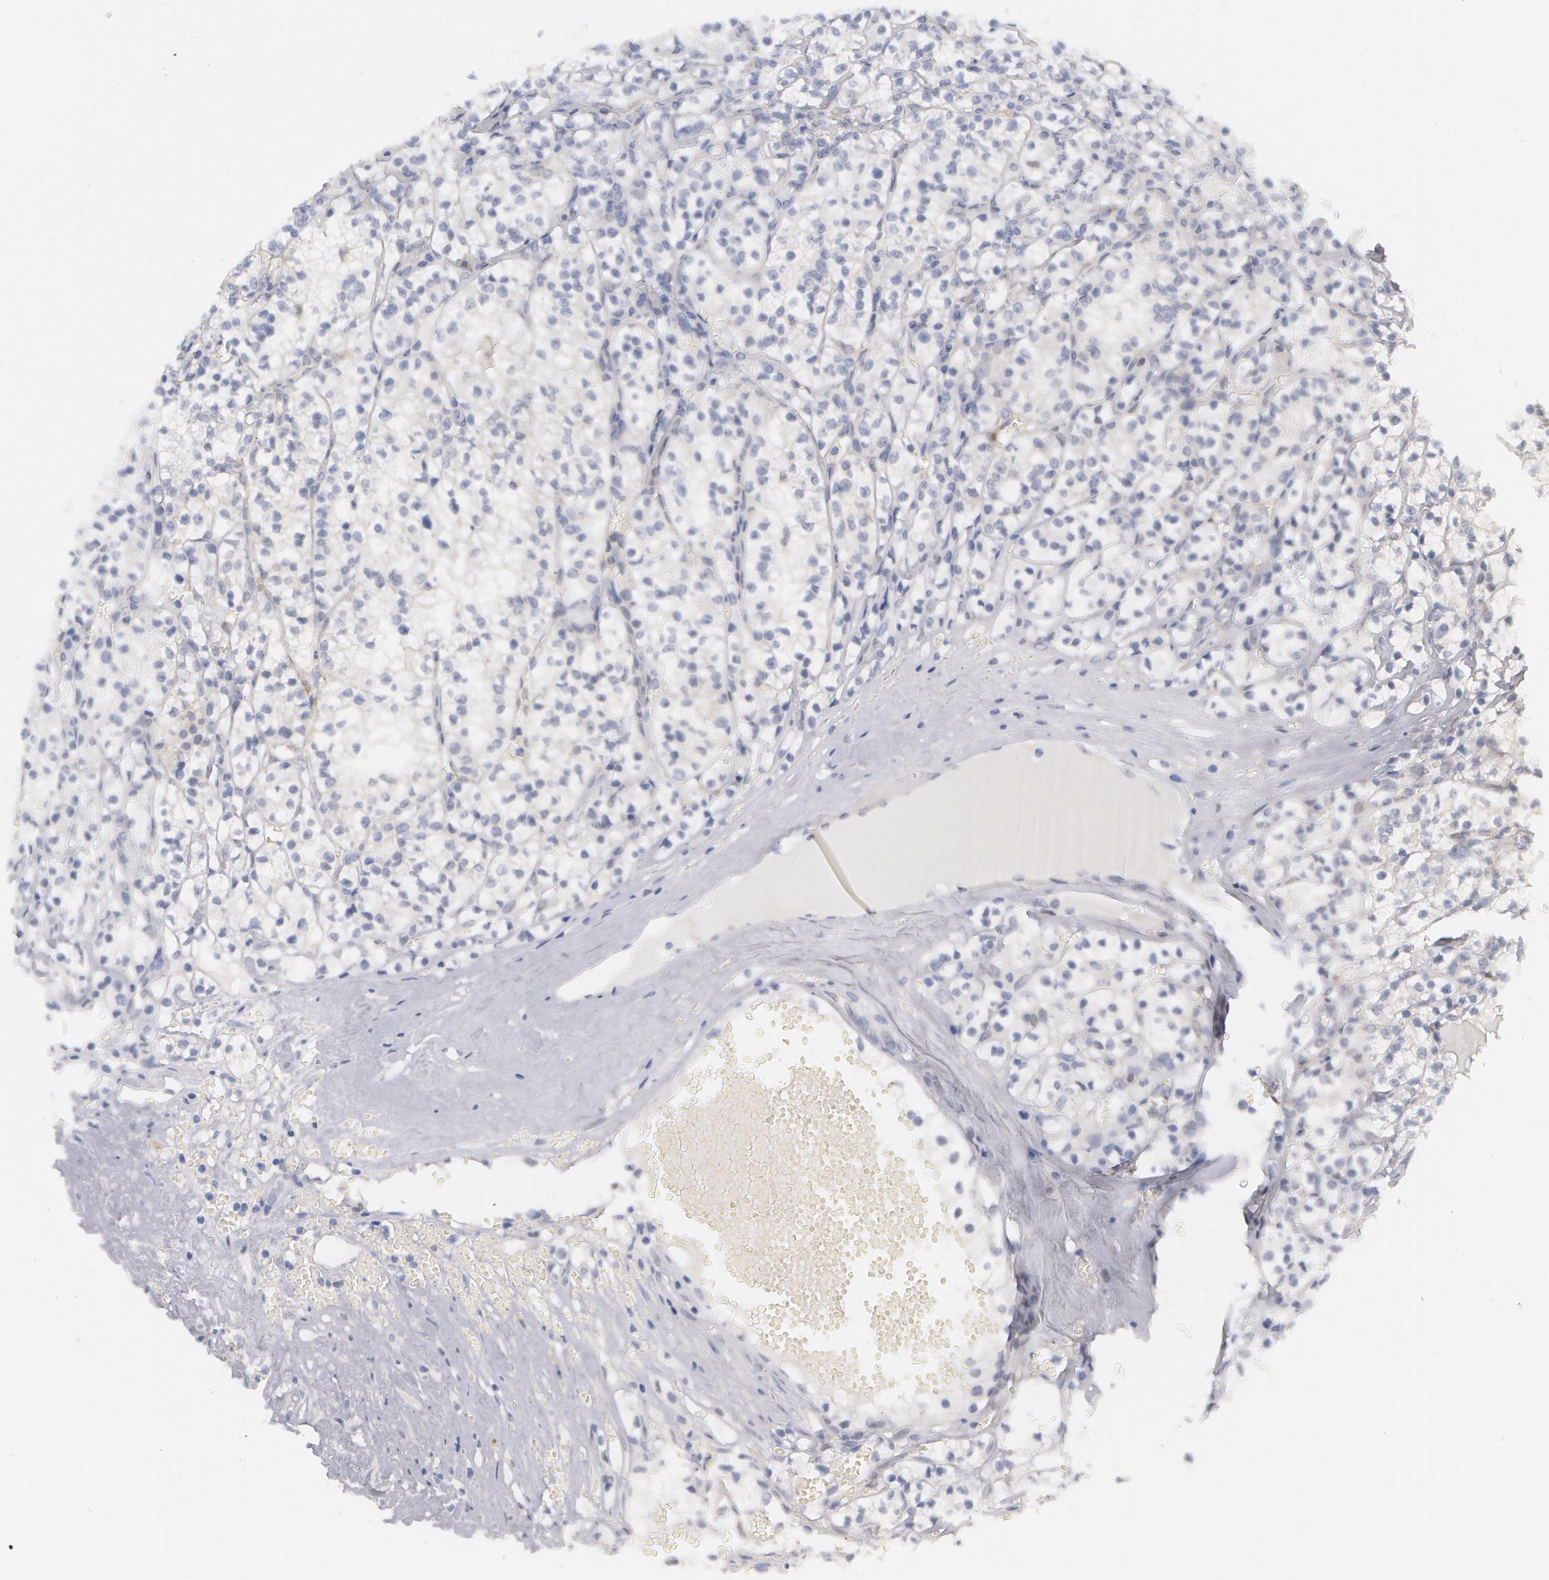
{"staining": {"intensity": "negative", "quantity": "none", "location": "none"}, "tissue": "renal cancer", "cell_type": "Tumor cells", "image_type": "cancer", "snomed": [{"axis": "morphology", "description": "Adenocarcinoma, NOS"}, {"axis": "topography", "description": "Kidney"}], "caption": "The micrograph shows no staining of tumor cells in renal adenocarcinoma.", "gene": "TXNRD1", "patient": {"sex": "male", "age": 61}}